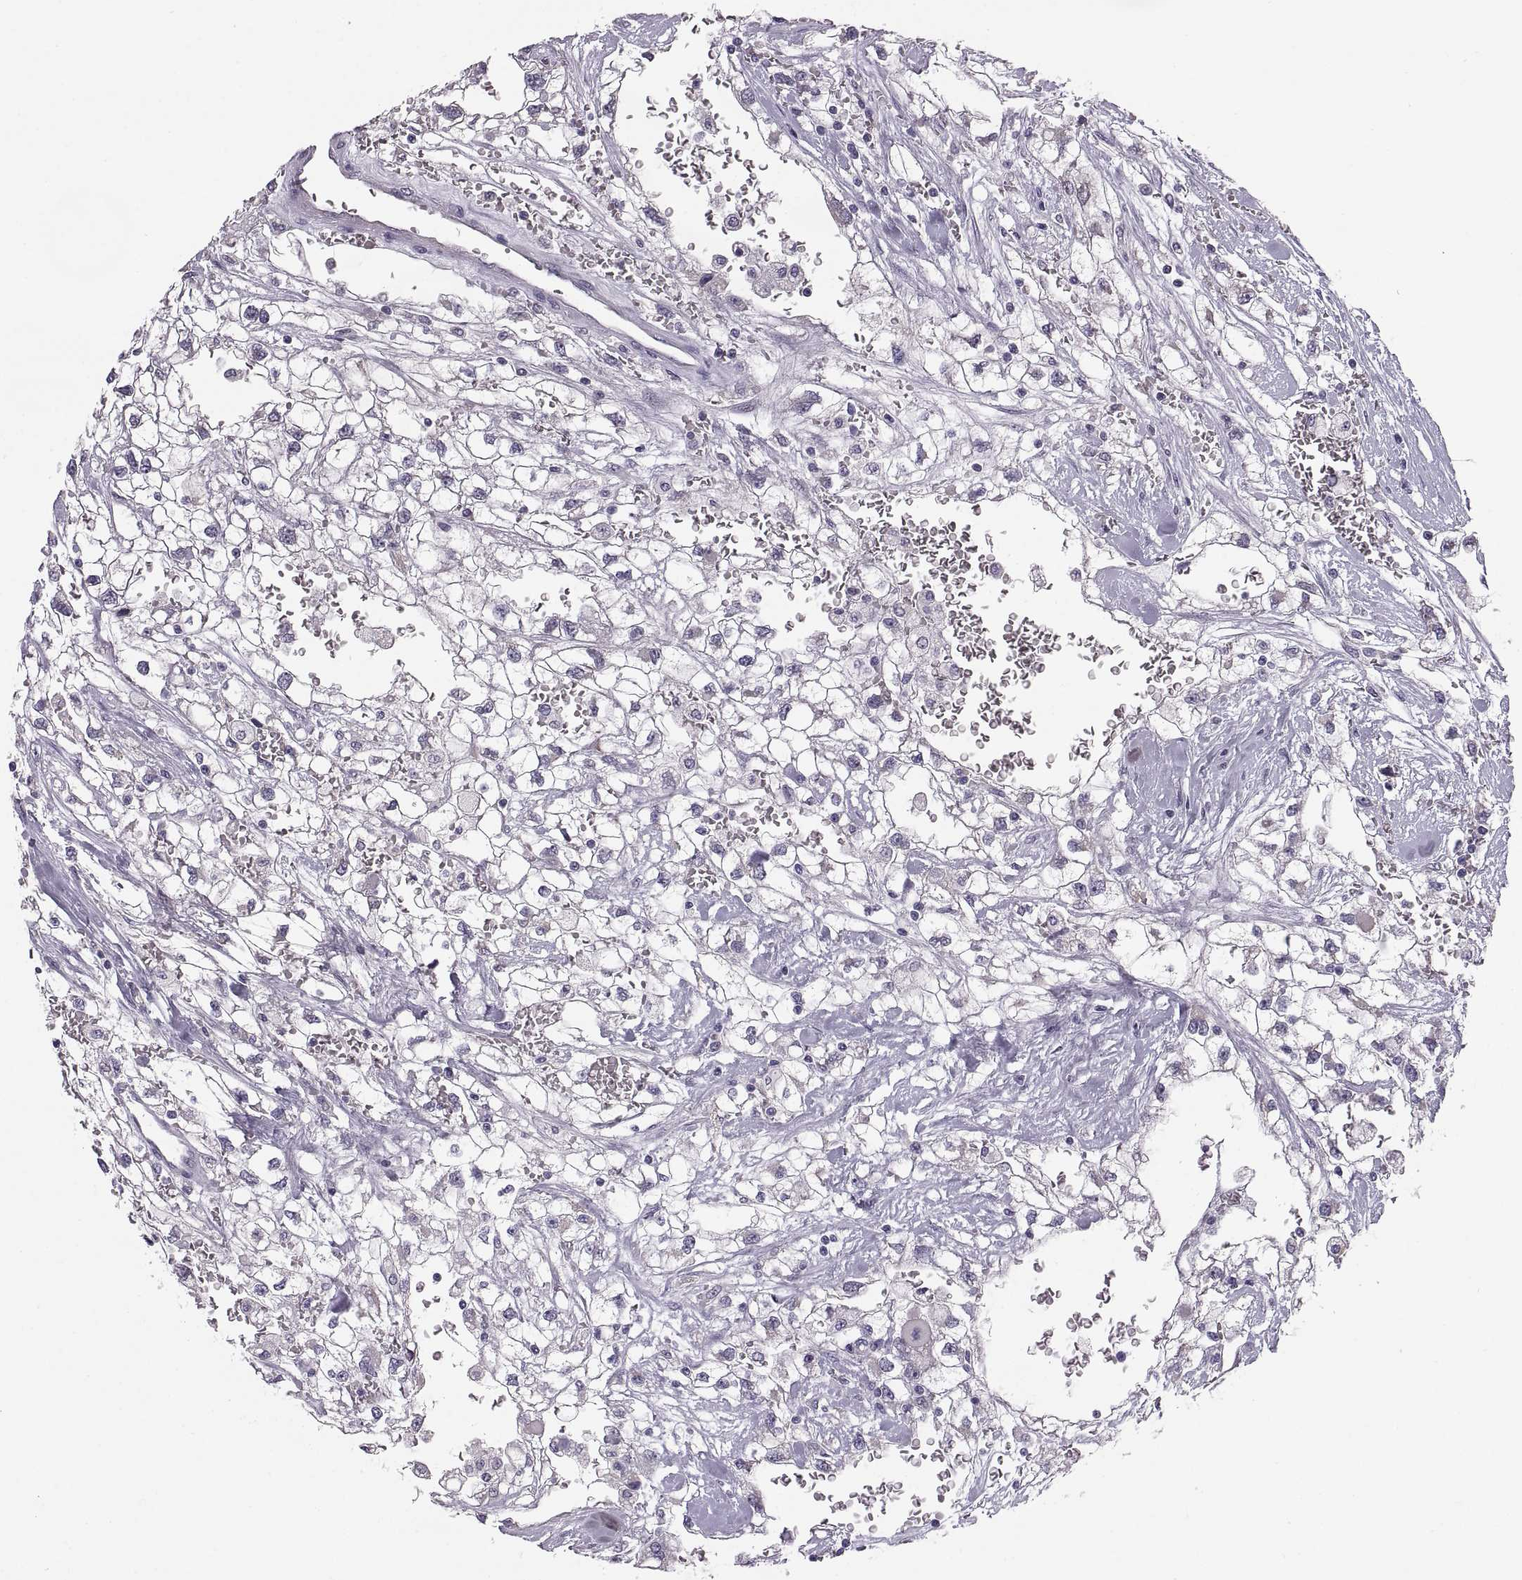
{"staining": {"intensity": "negative", "quantity": "none", "location": "none"}, "tissue": "renal cancer", "cell_type": "Tumor cells", "image_type": "cancer", "snomed": [{"axis": "morphology", "description": "Adenocarcinoma, NOS"}, {"axis": "topography", "description": "Kidney"}], "caption": "Tumor cells show no significant expression in renal cancer (adenocarcinoma).", "gene": "MAGEB18", "patient": {"sex": "male", "age": 59}}